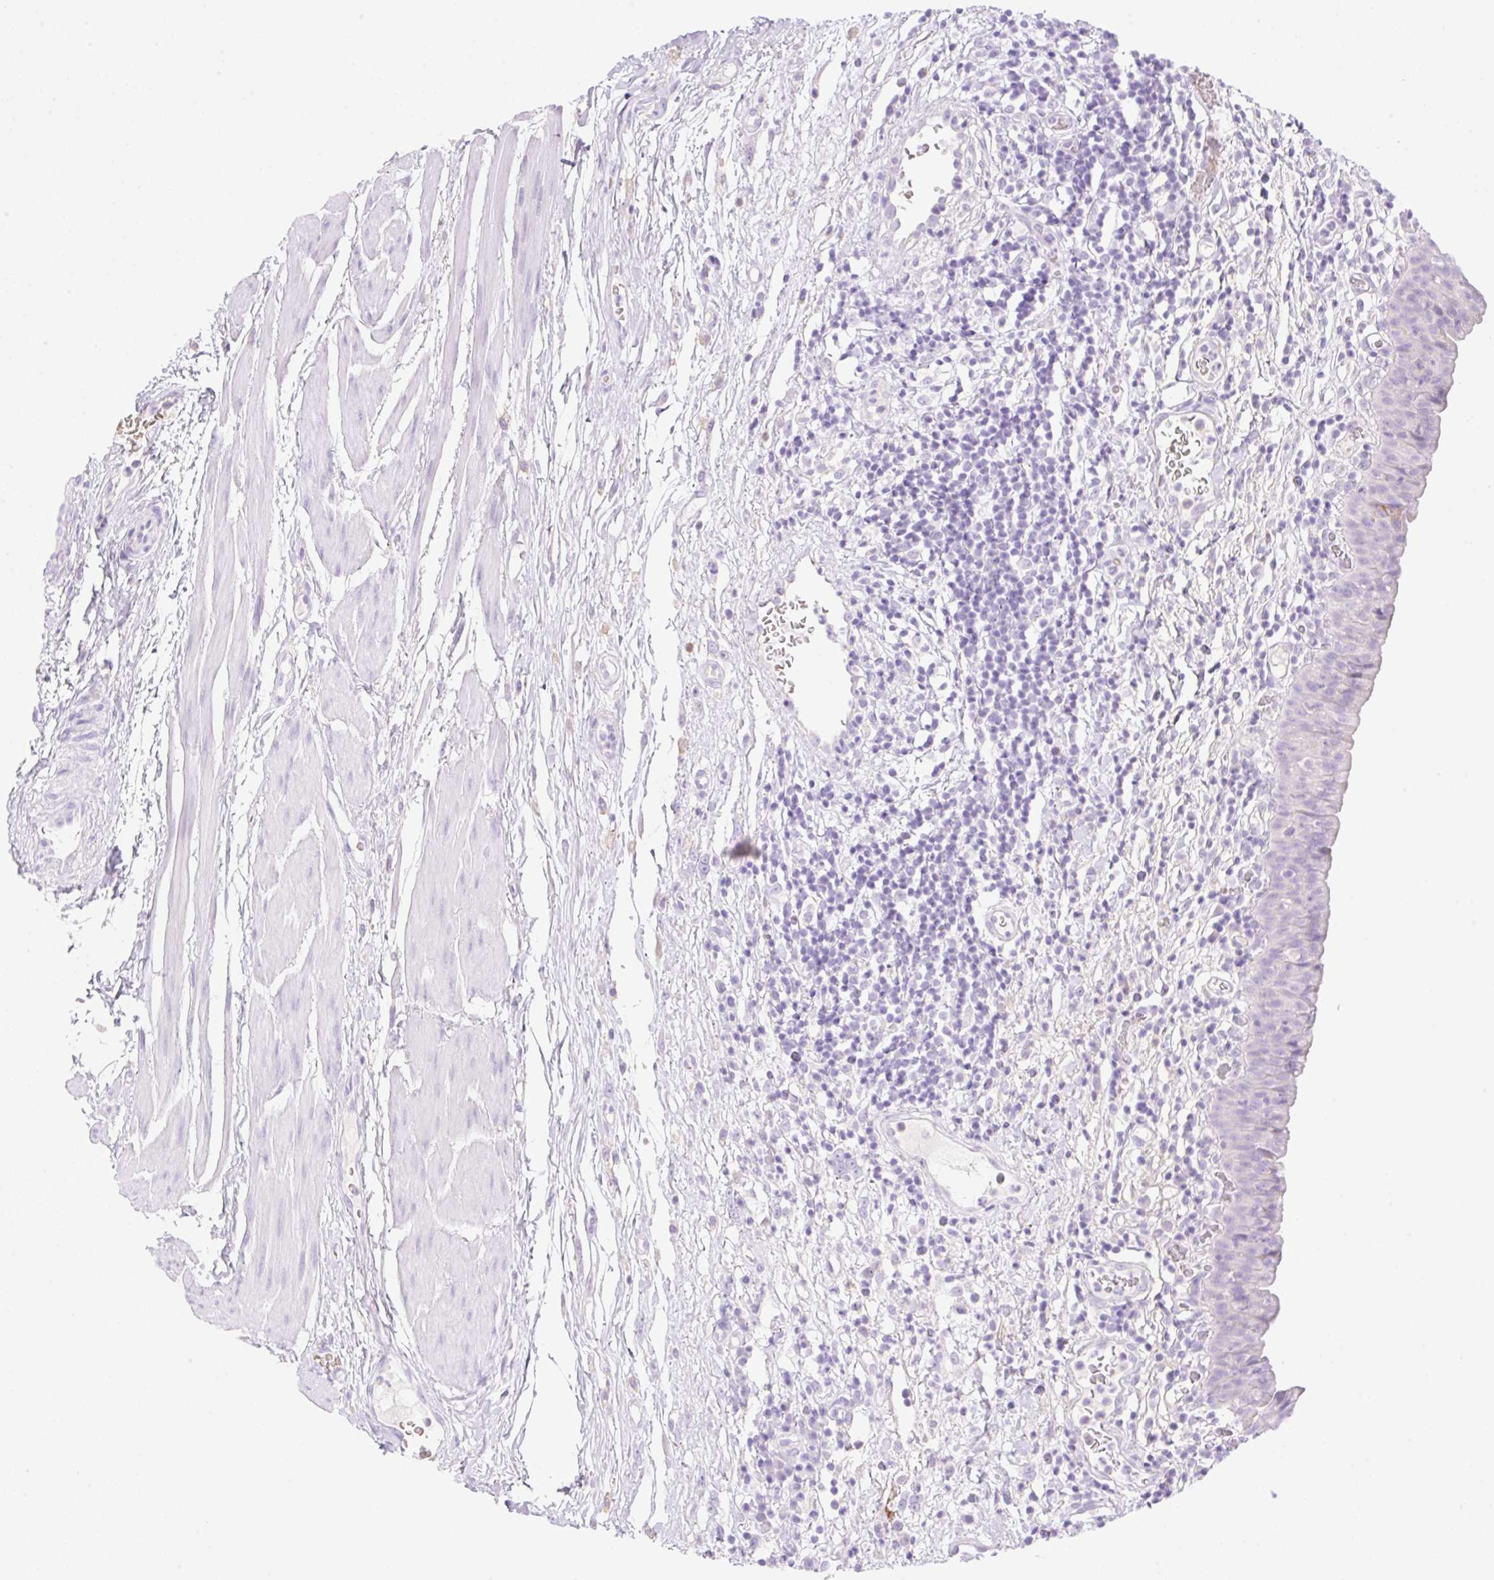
{"staining": {"intensity": "negative", "quantity": "none", "location": "none"}, "tissue": "urinary bladder", "cell_type": "Urothelial cells", "image_type": "normal", "snomed": [{"axis": "morphology", "description": "Normal tissue, NOS"}, {"axis": "morphology", "description": "Inflammation, NOS"}, {"axis": "topography", "description": "Urinary bladder"}], "caption": "Immunohistochemistry (IHC) micrograph of benign urinary bladder: human urinary bladder stained with DAB displays no significant protein expression in urothelial cells.", "gene": "CDX1", "patient": {"sex": "male", "age": 57}}